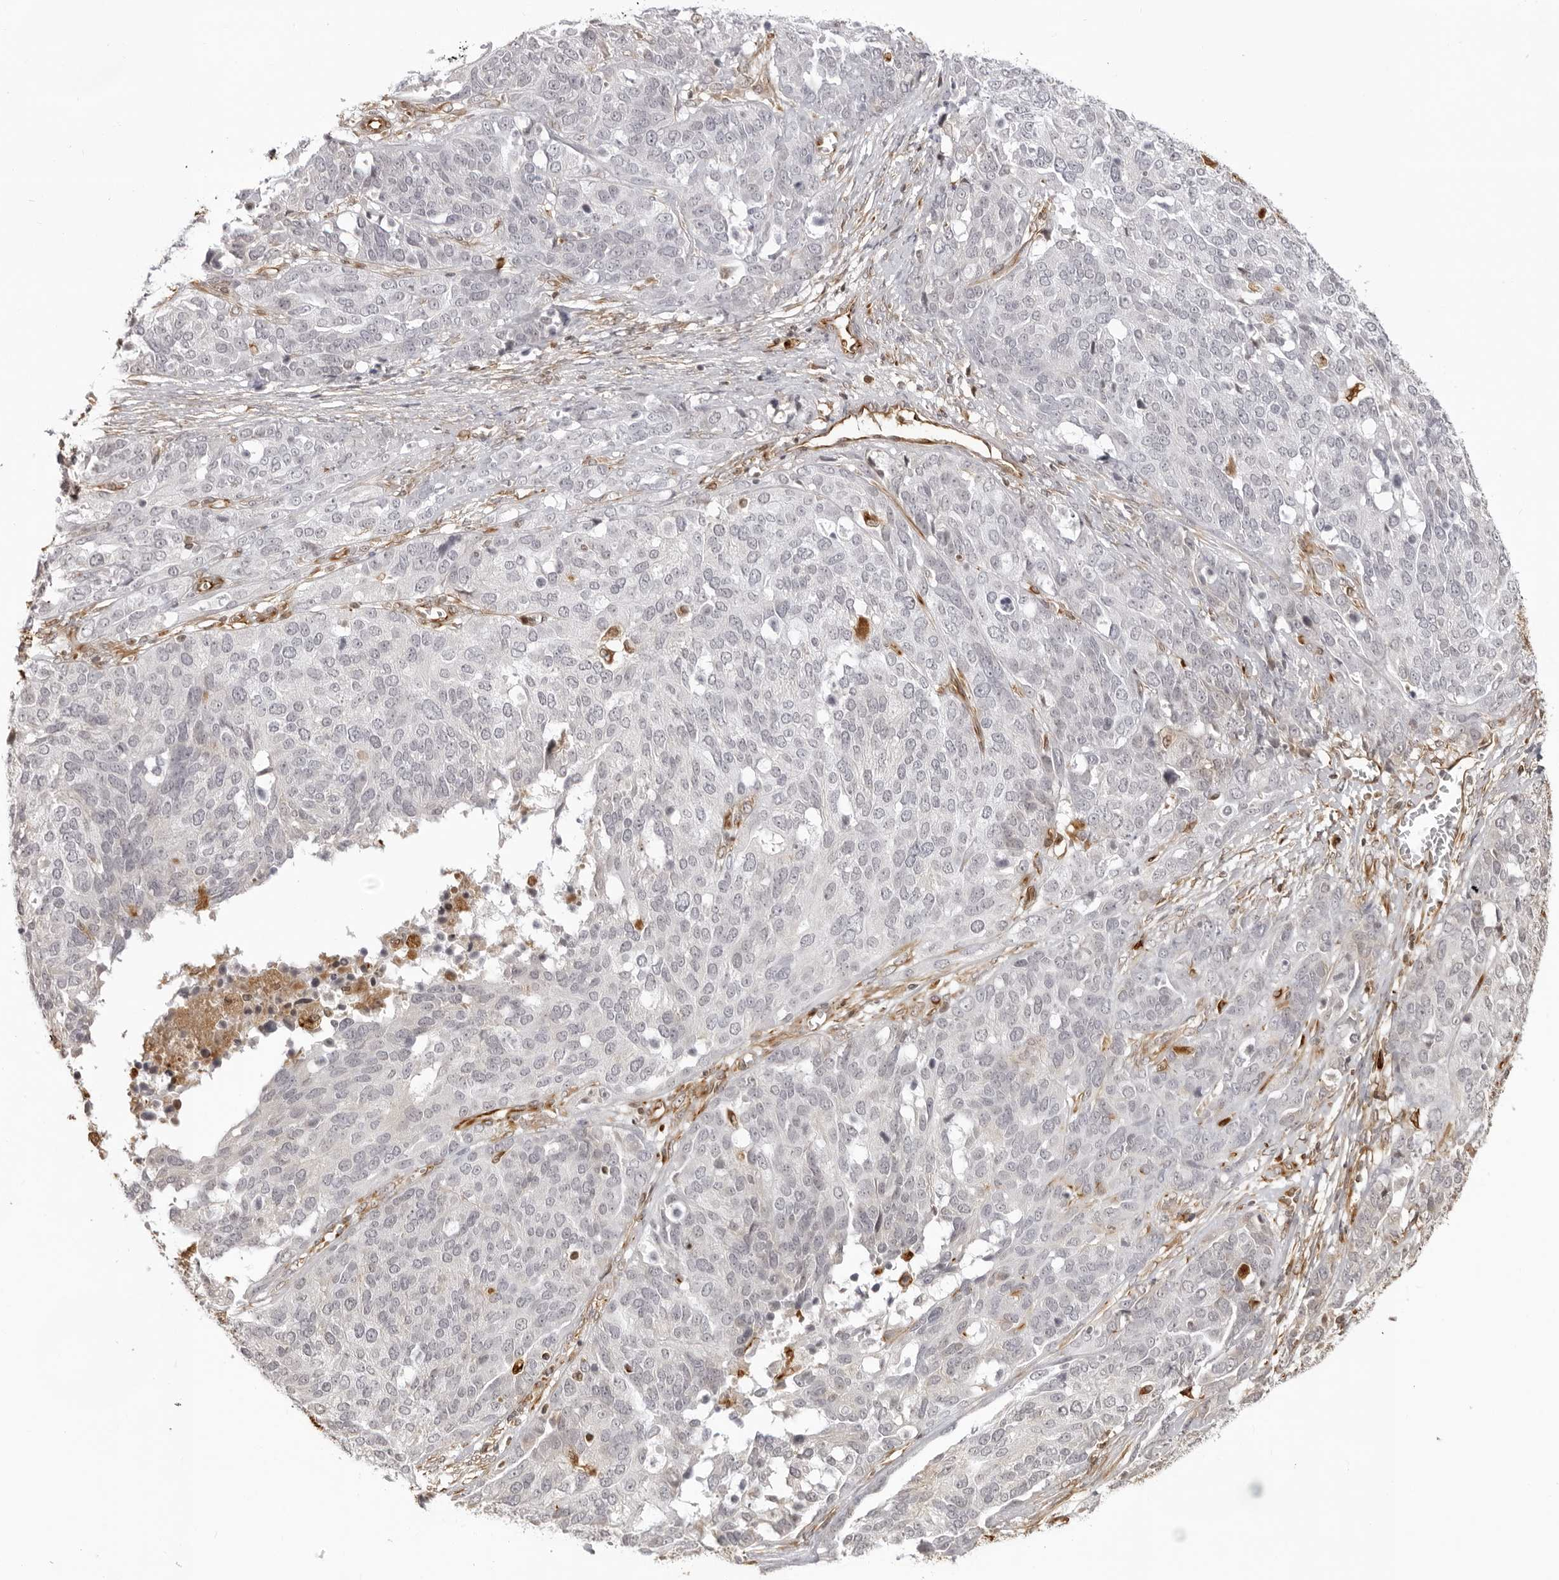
{"staining": {"intensity": "negative", "quantity": "none", "location": "none"}, "tissue": "ovarian cancer", "cell_type": "Tumor cells", "image_type": "cancer", "snomed": [{"axis": "morphology", "description": "Cystadenocarcinoma, serous, NOS"}, {"axis": "topography", "description": "Ovary"}], "caption": "Protein analysis of serous cystadenocarcinoma (ovarian) shows no significant expression in tumor cells. (Brightfield microscopy of DAB immunohistochemistry (IHC) at high magnification).", "gene": "DYNLT5", "patient": {"sex": "female", "age": 44}}